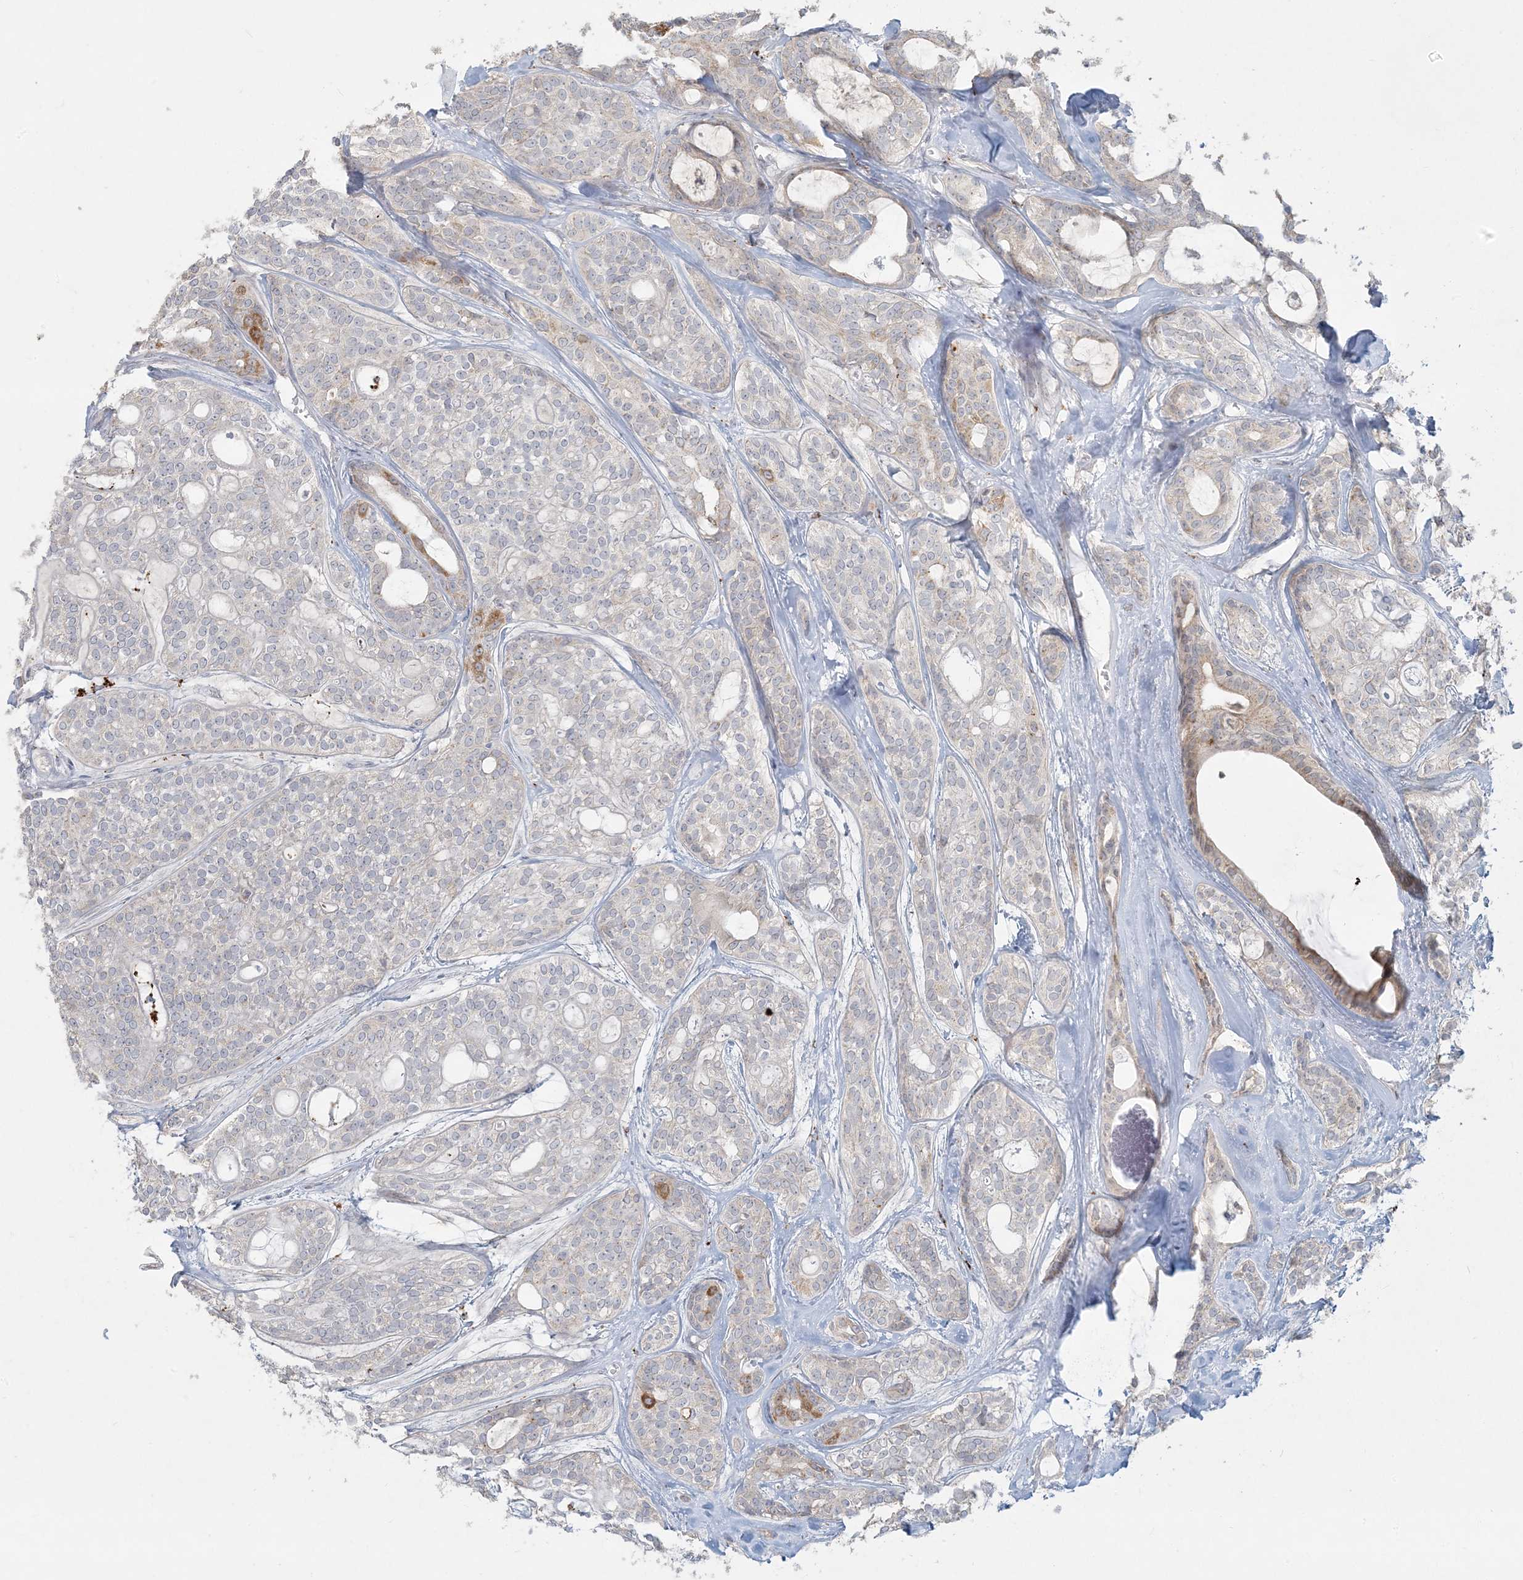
{"staining": {"intensity": "weak", "quantity": "<25%", "location": "cytoplasmic/membranous"}, "tissue": "head and neck cancer", "cell_type": "Tumor cells", "image_type": "cancer", "snomed": [{"axis": "morphology", "description": "Adenocarcinoma, NOS"}, {"axis": "topography", "description": "Head-Neck"}], "caption": "There is no significant staining in tumor cells of adenocarcinoma (head and neck).", "gene": "MCAT", "patient": {"sex": "male", "age": 66}}